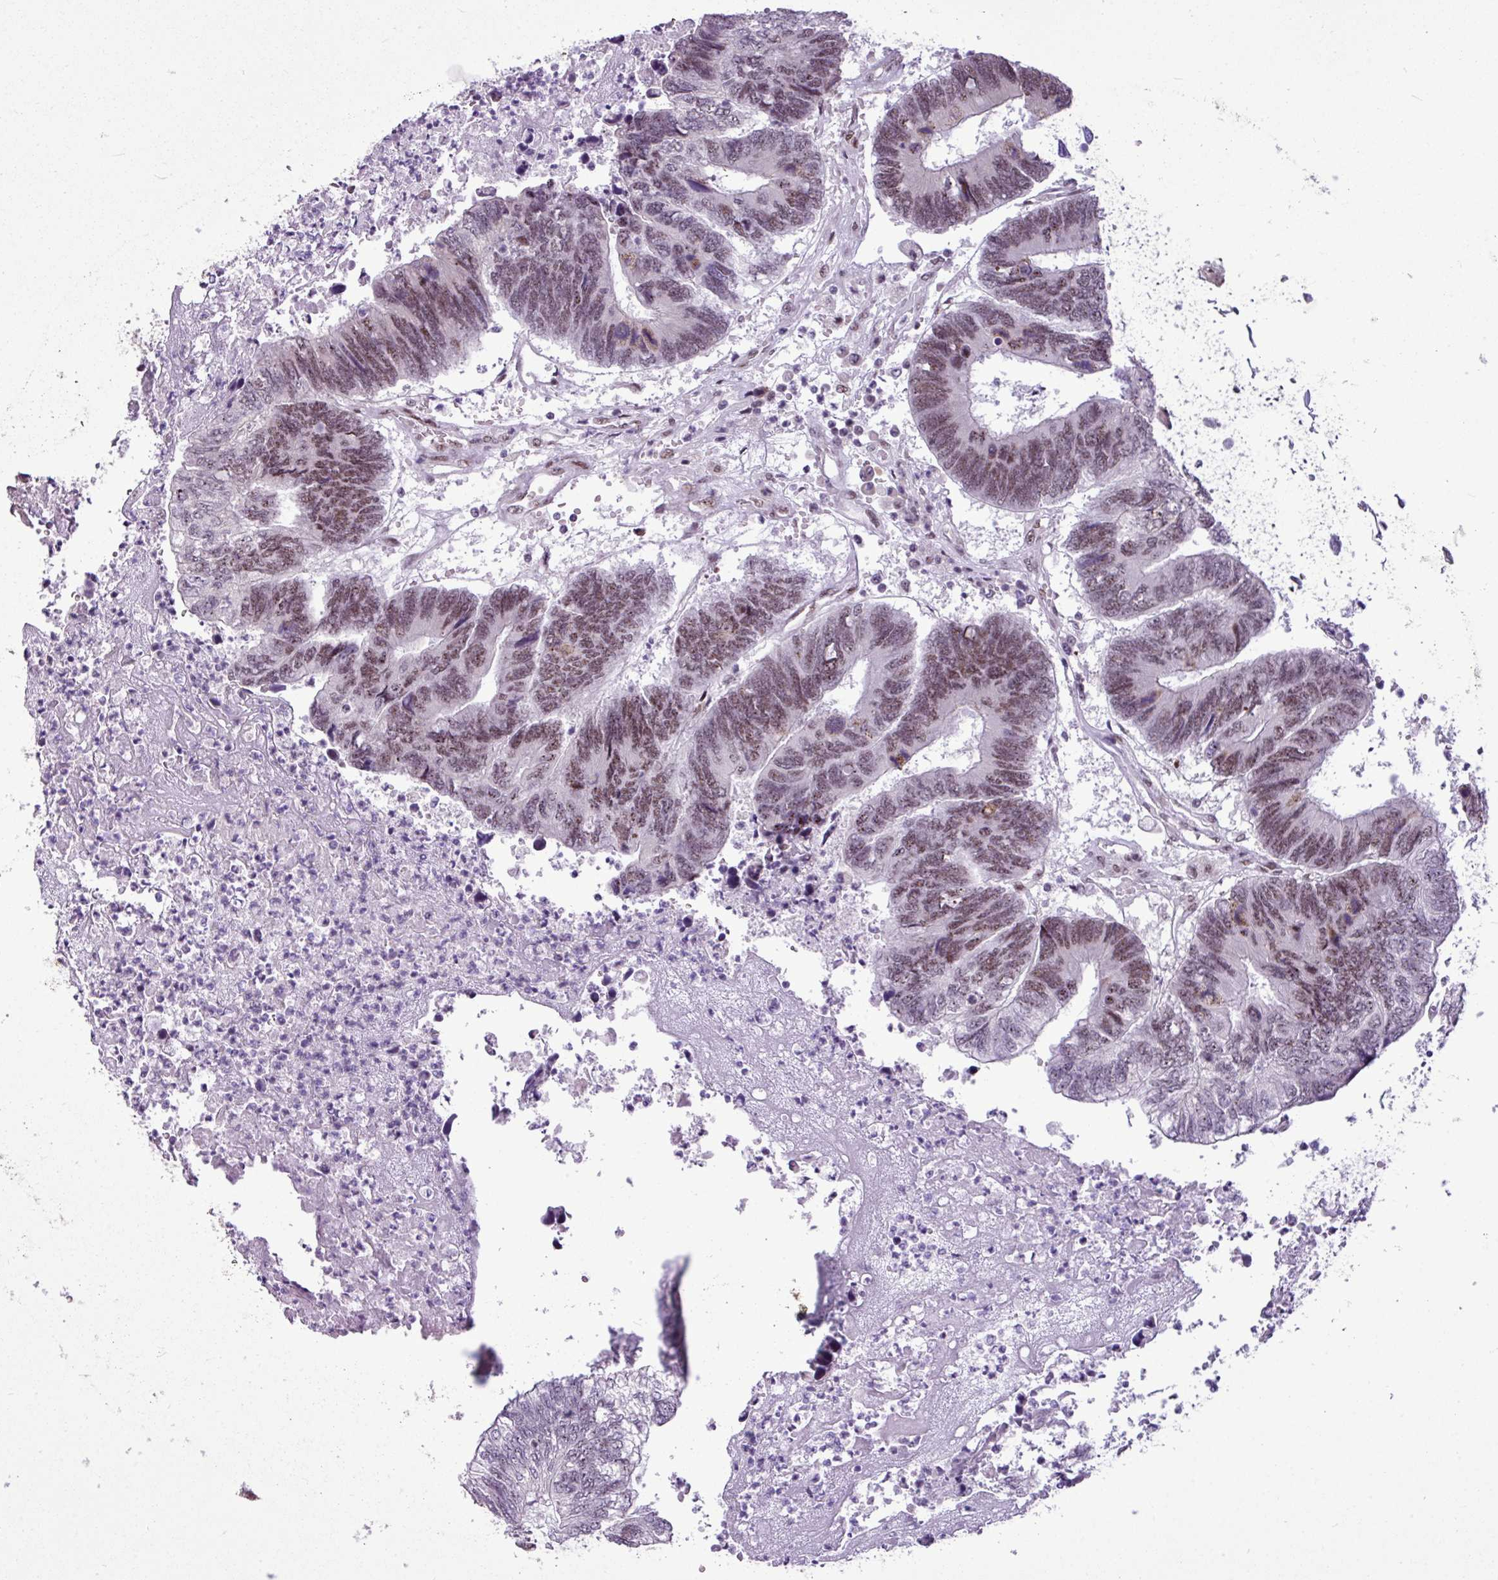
{"staining": {"intensity": "moderate", "quantity": "25%-75%", "location": "nuclear"}, "tissue": "colorectal cancer", "cell_type": "Tumor cells", "image_type": "cancer", "snomed": [{"axis": "morphology", "description": "Adenocarcinoma, NOS"}, {"axis": "topography", "description": "Colon"}], "caption": "Protein positivity by immunohistochemistry (IHC) exhibits moderate nuclear expression in about 25%-75% of tumor cells in adenocarcinoma (colorectal). Ihc stains the protein in brown and the nuclei are stained blue.", "gene": "UTP18", "patient": {"sex": "female", "age": 67}}